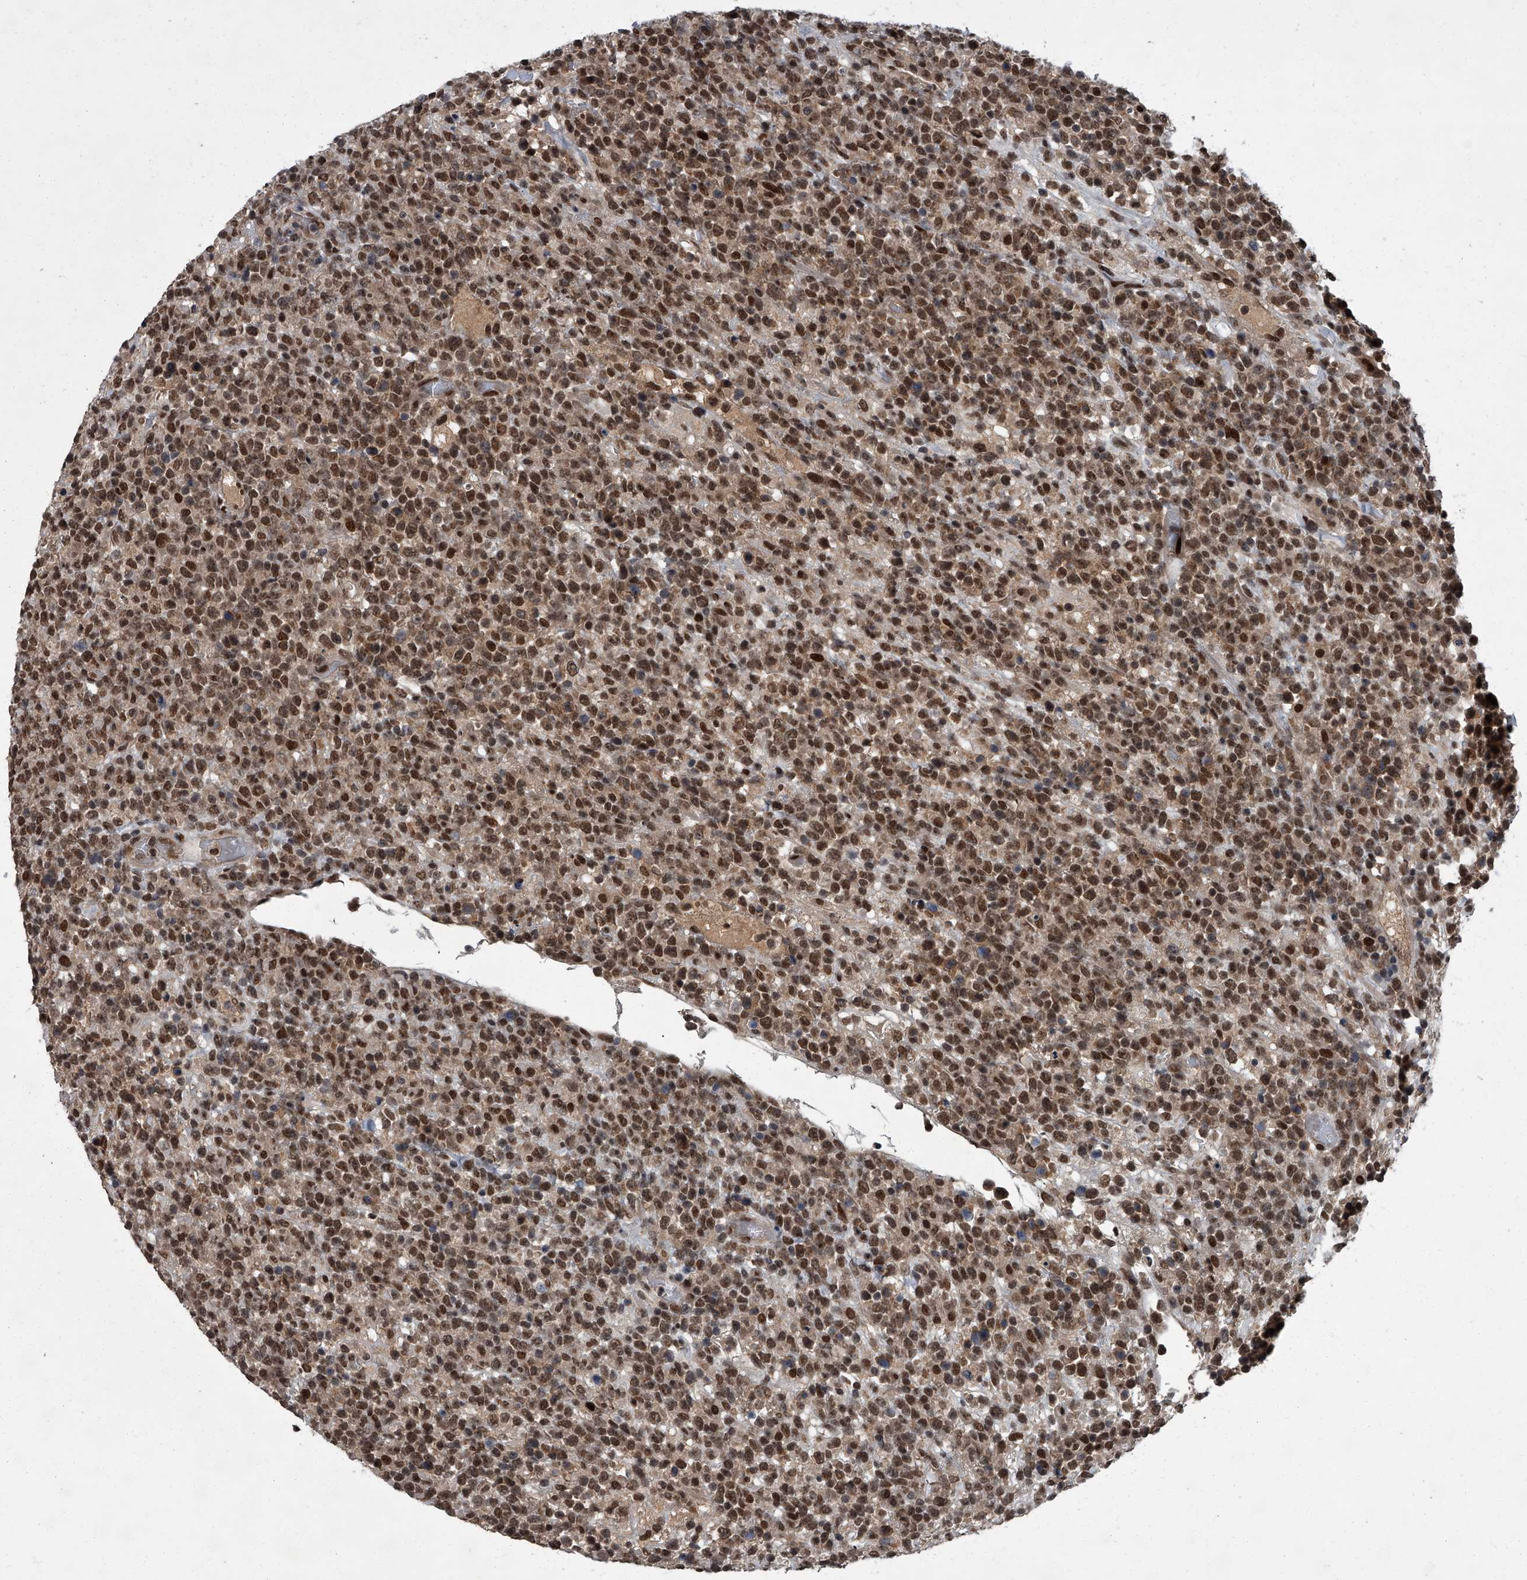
{"staining": {"intensity": "strong", "quantity": ">75%", "location": "nuclear"}, "tissue": "lymphoma", "cell_type": "Tumor cells", "image_type": "cancer", "snomed": [{"axis": "morphology", "description": "Malignant lymphoma, non-Hodgkin's type, High grade"}, {"axis": "topography", "description": "Colon"}], "caption": "A high amount of strong nuclear expression is present in about >75% of tumor cells in lymphoma tissue. (Brightfield microscopy of DAB IHC at high magnification).", "gene": "ZNF518B", "patient": {"sex": "female", "age": 53}}